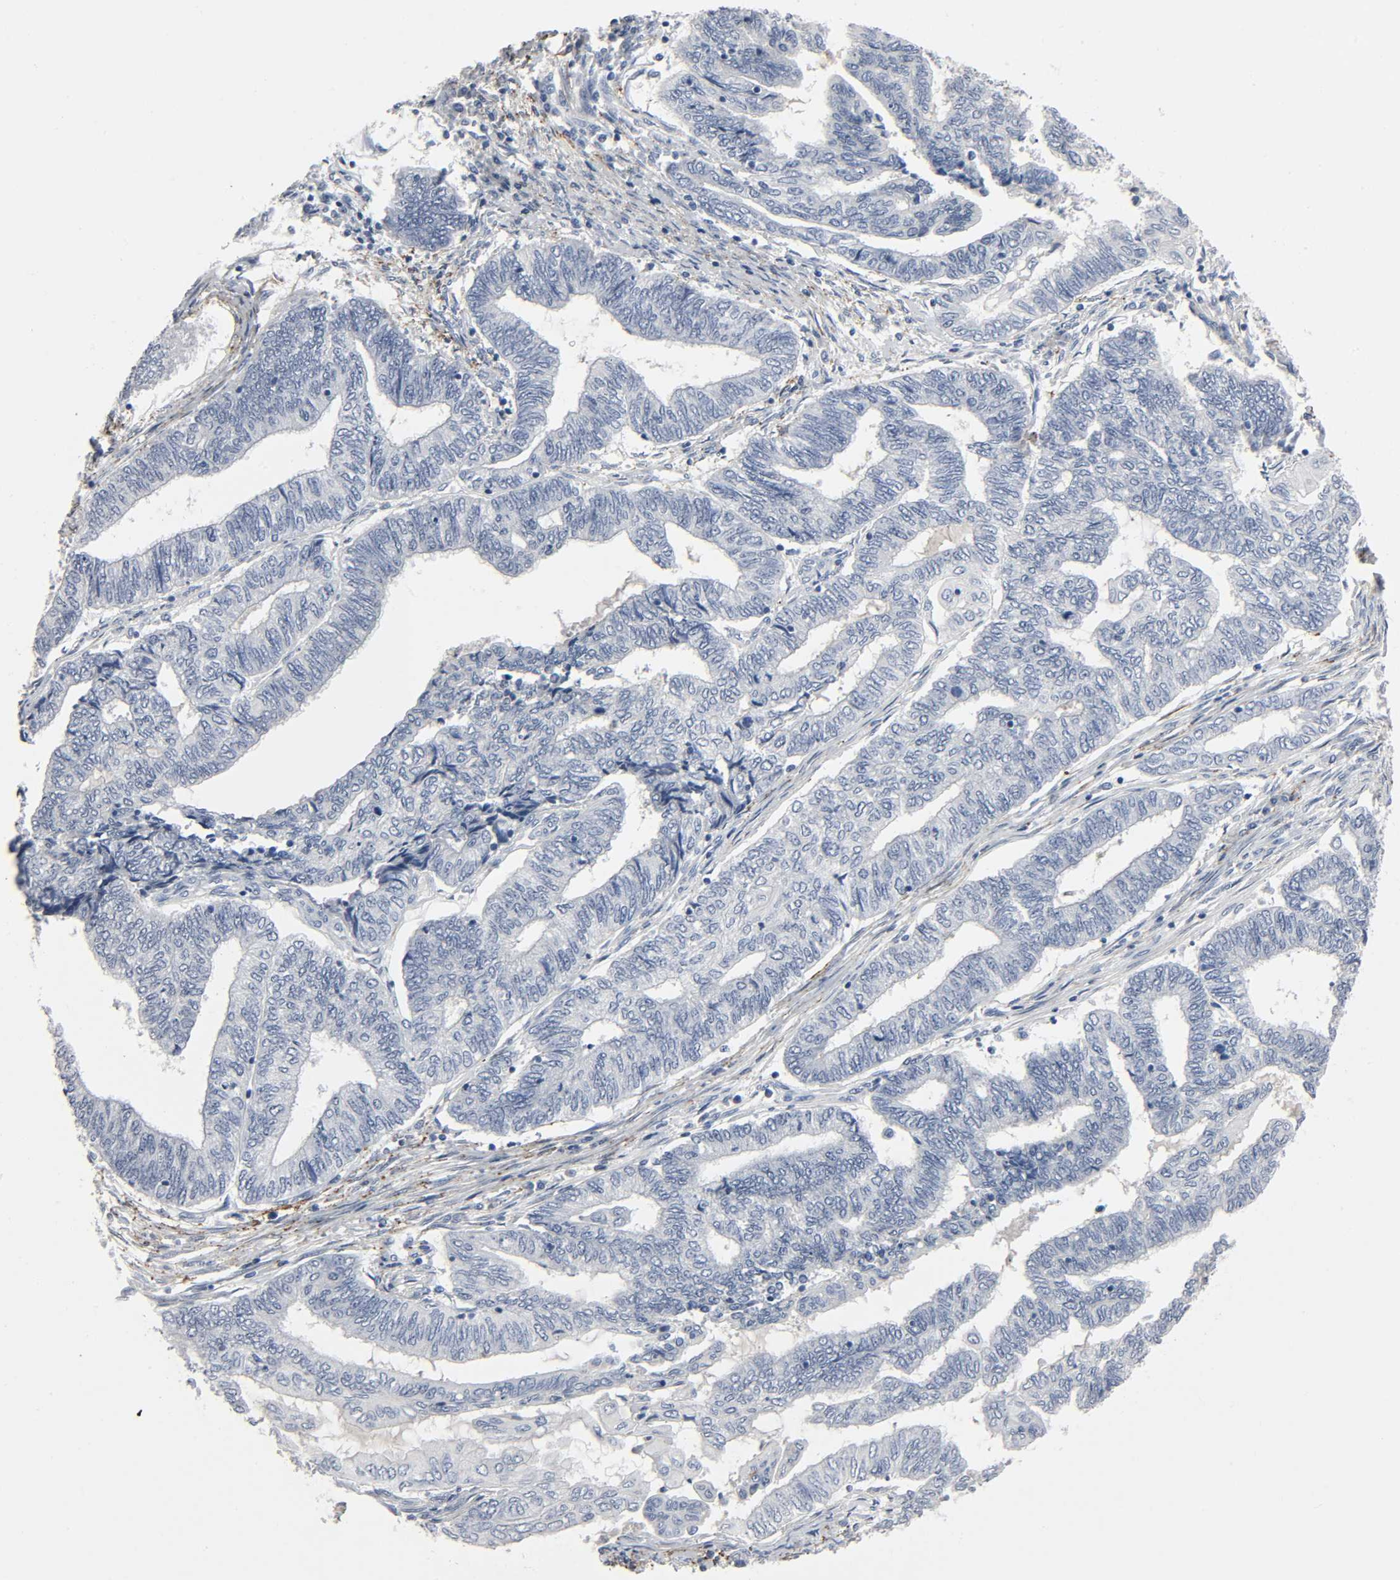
{"staining": {"intensity": "negative", "quantity": "none", "location": "none"}, "tissue": "endometrial cancer", "cell_type": "Tumor cells", "image_type": "cancer", "snomed": [{"axis": "morphology", "description": "Adenocarcinoma, NOS"}, {"axis": "topography", "description": "Uterus"}, {"axis": "topography", "description": "Endometrium"}], "caption": "Immunohistochemical staining of endometrial cancer (adenocarcinoma) reveals no significant expression in tumor cells. (Stains: DAB (3,3'-diaminobenzidine) IHC with hematoxylin counter stain, Microscopy: brightfield microscopy at high magnification).", "gene": "FBLN5", "patient": {"sex": "female", "age": 70}}